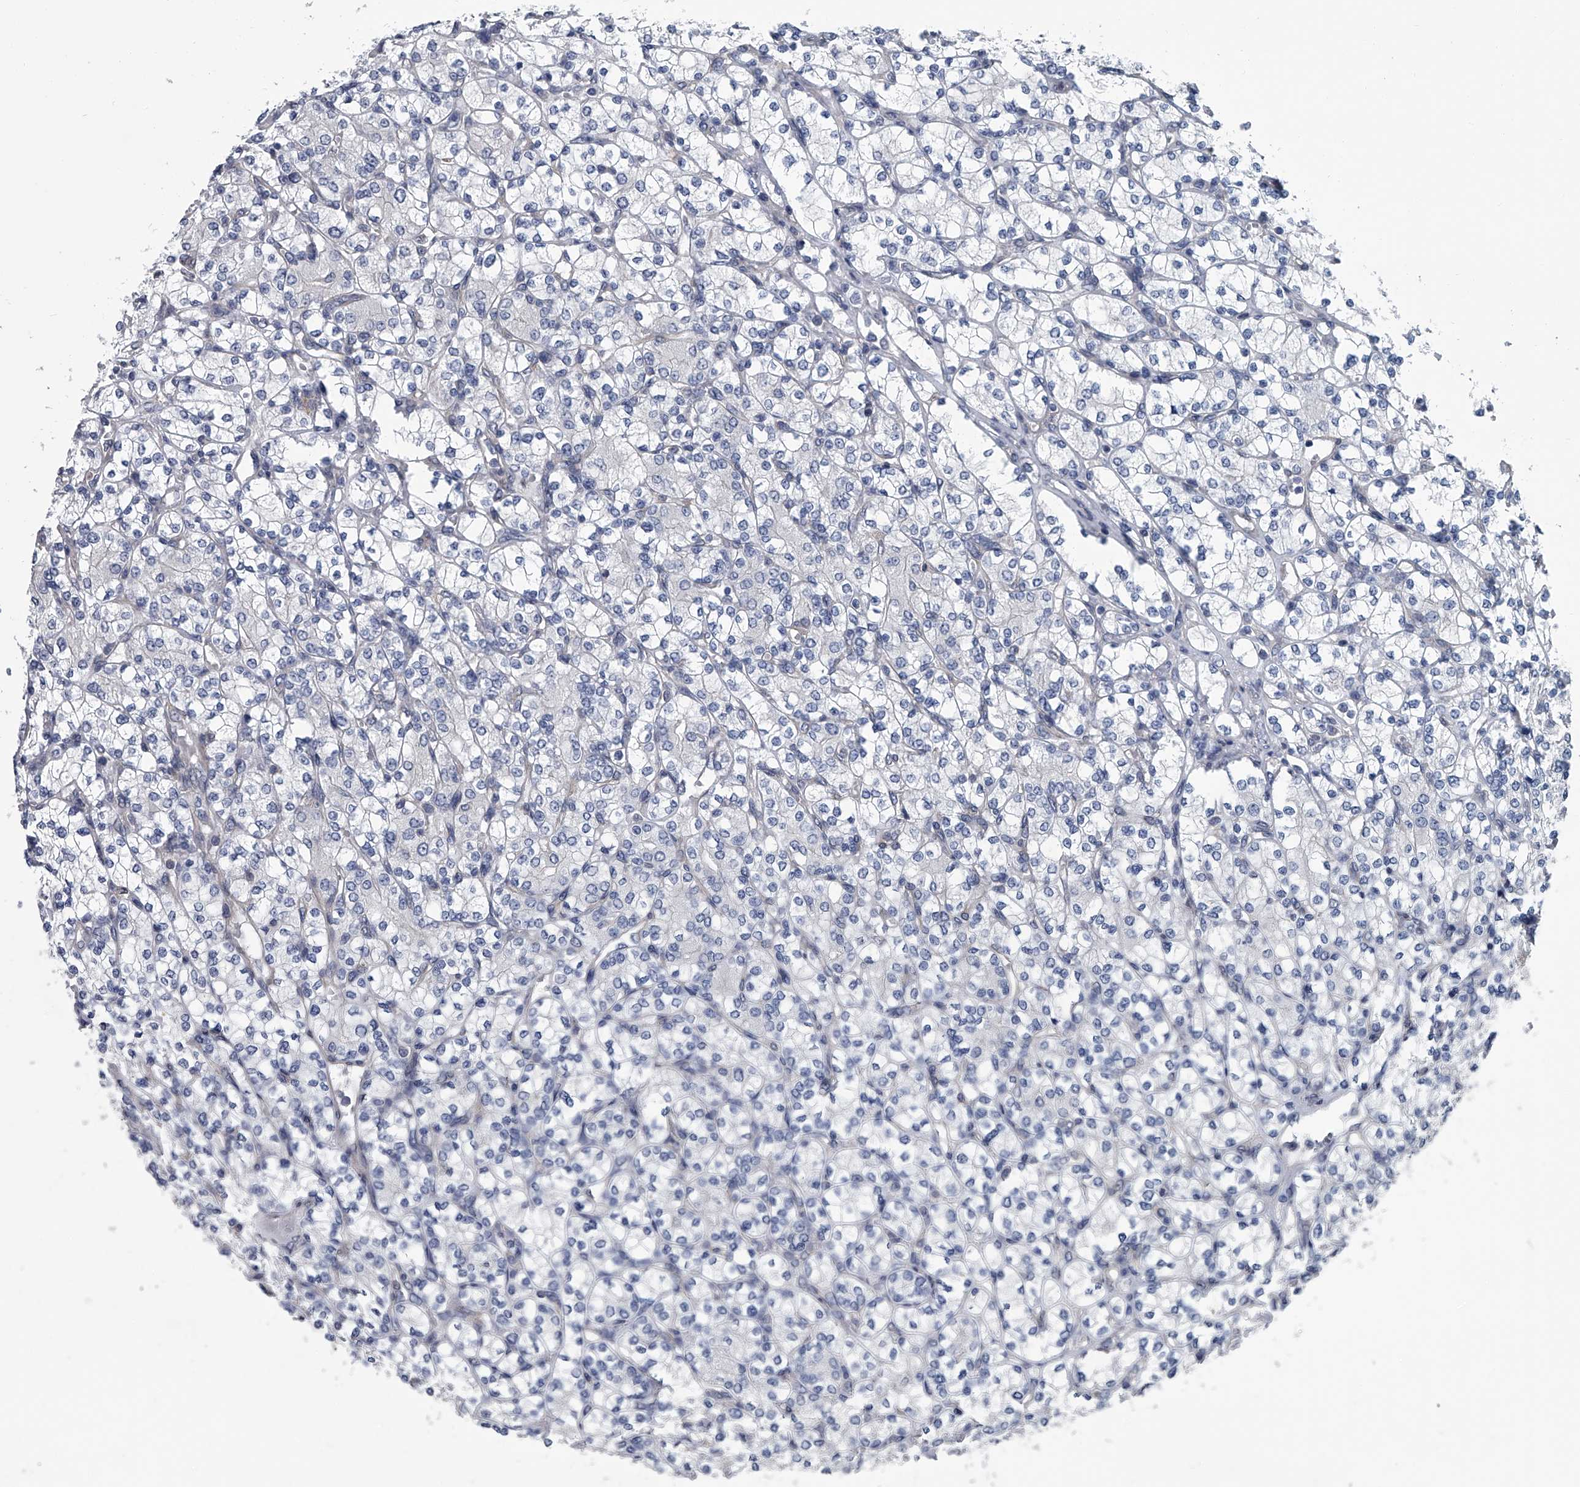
{"staining": {"intensity": "negative", "quantity": "none", "location": "none"}, "tissue": "renal cancer", "cell_type": "Tumor cells", "image_type": "cancer", "snomed": [{"axis": "morphology", "description": "Adenocarcinoma, NOS"}, {"axis": "topography", "description": "Kidney"}], "caption": "Immunohistochemistry image of renal cancer stained for a protein (brown), which exhibits no staining in tumor cells.", "gene": "PPP2R5D", "patient": {"sex": "male", "age": 77}}